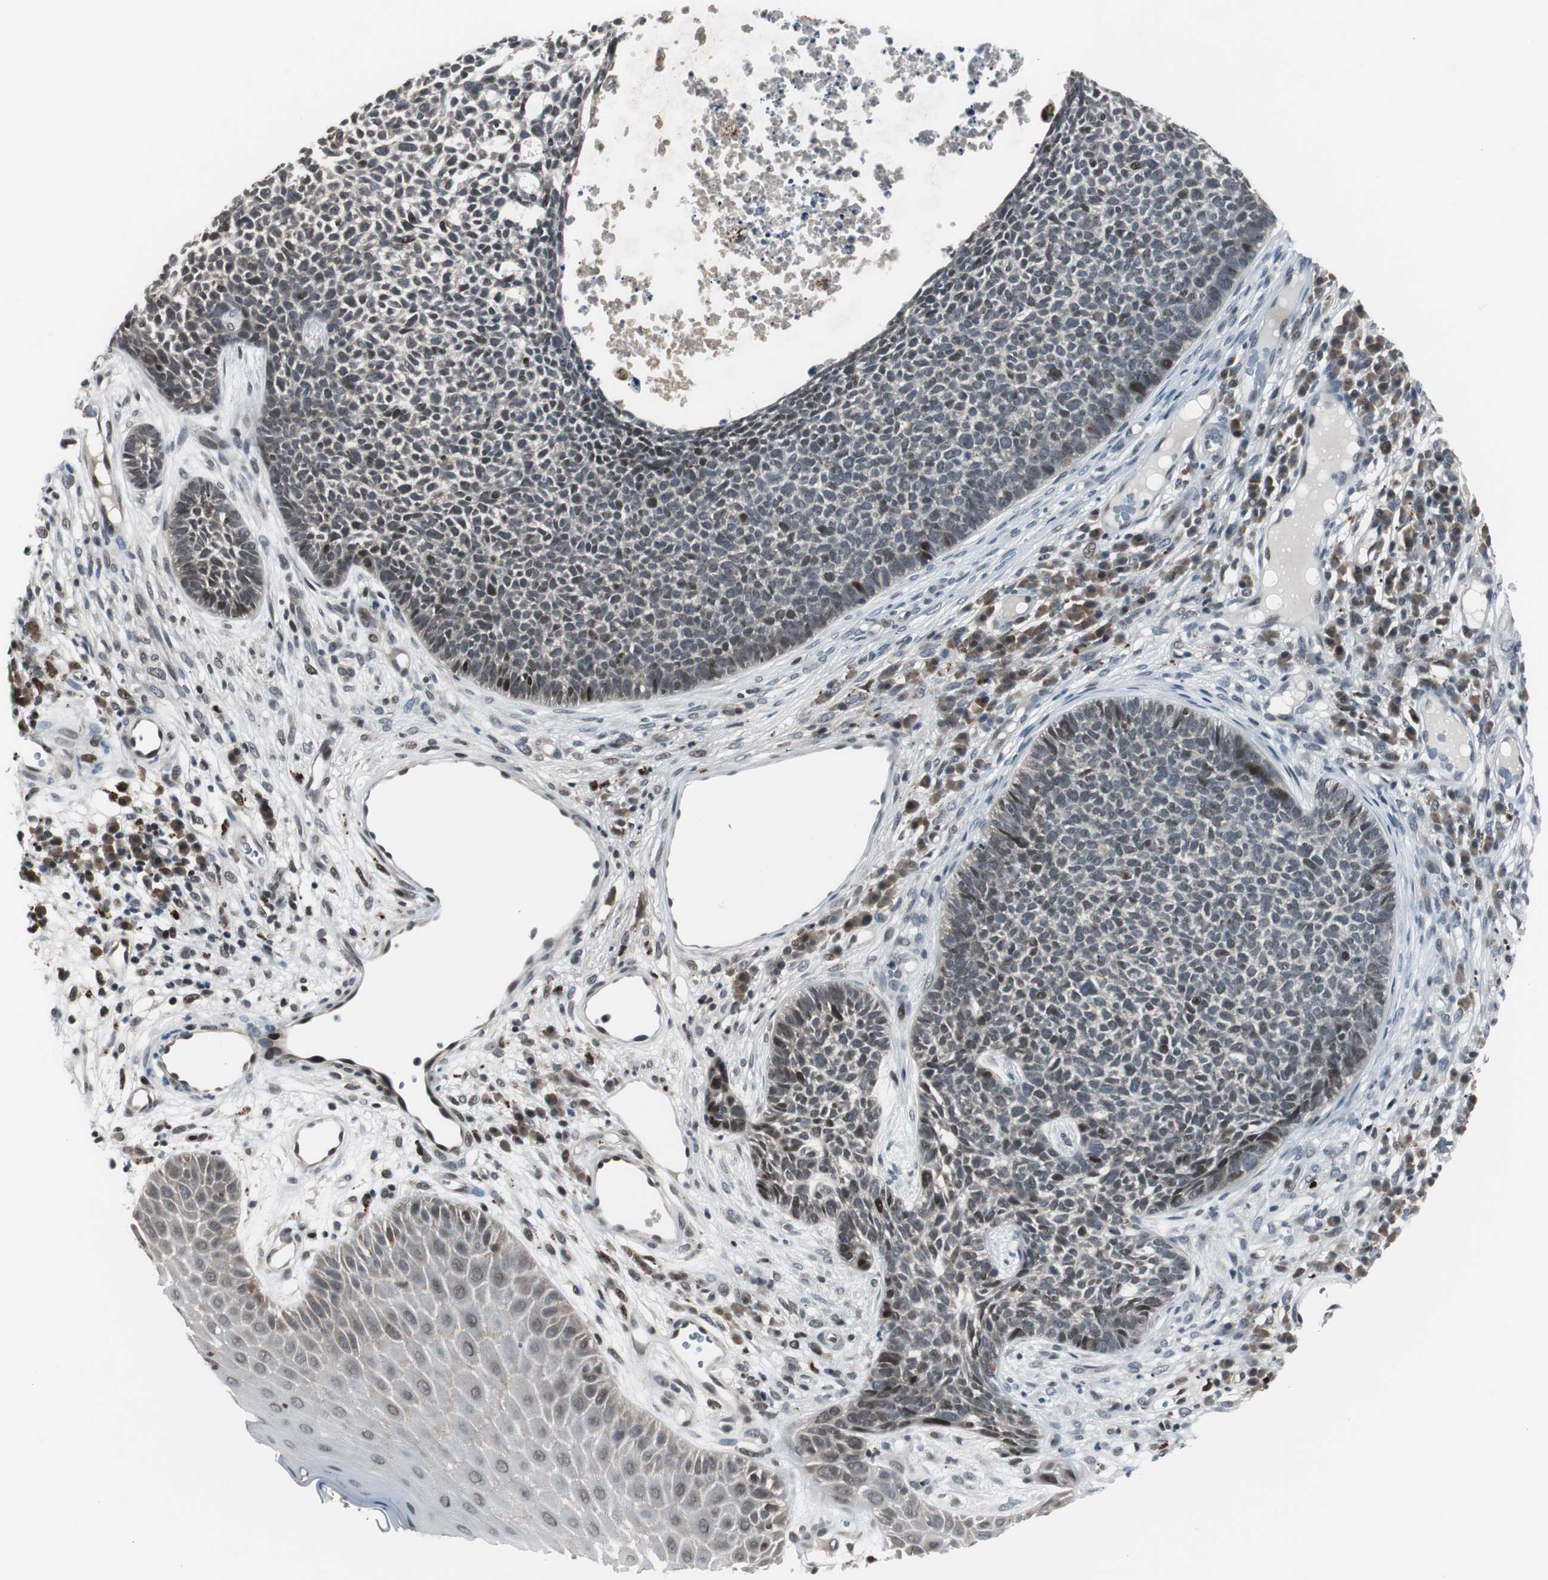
{"staining": {"intensity": "moderate", "quantity": "<25%", "location": "nuclear"}, "tissue": "skin cancer", "cell_type": "Tumor cells", "image_type": "cancer", "snomed": [{"axis": "morphology", "description": "Basal cell carcinoma"}, {"axis": "topography", "description": "Skin"}], "caption": "An image showing moderate nuclear staining in approximately <25% of tumor cells in skin basal cell carcinoma, as visualized by brown immunohistochemical staining.", "gene": "BOLA1", "patient": {"sex": "female", "age": 84}}